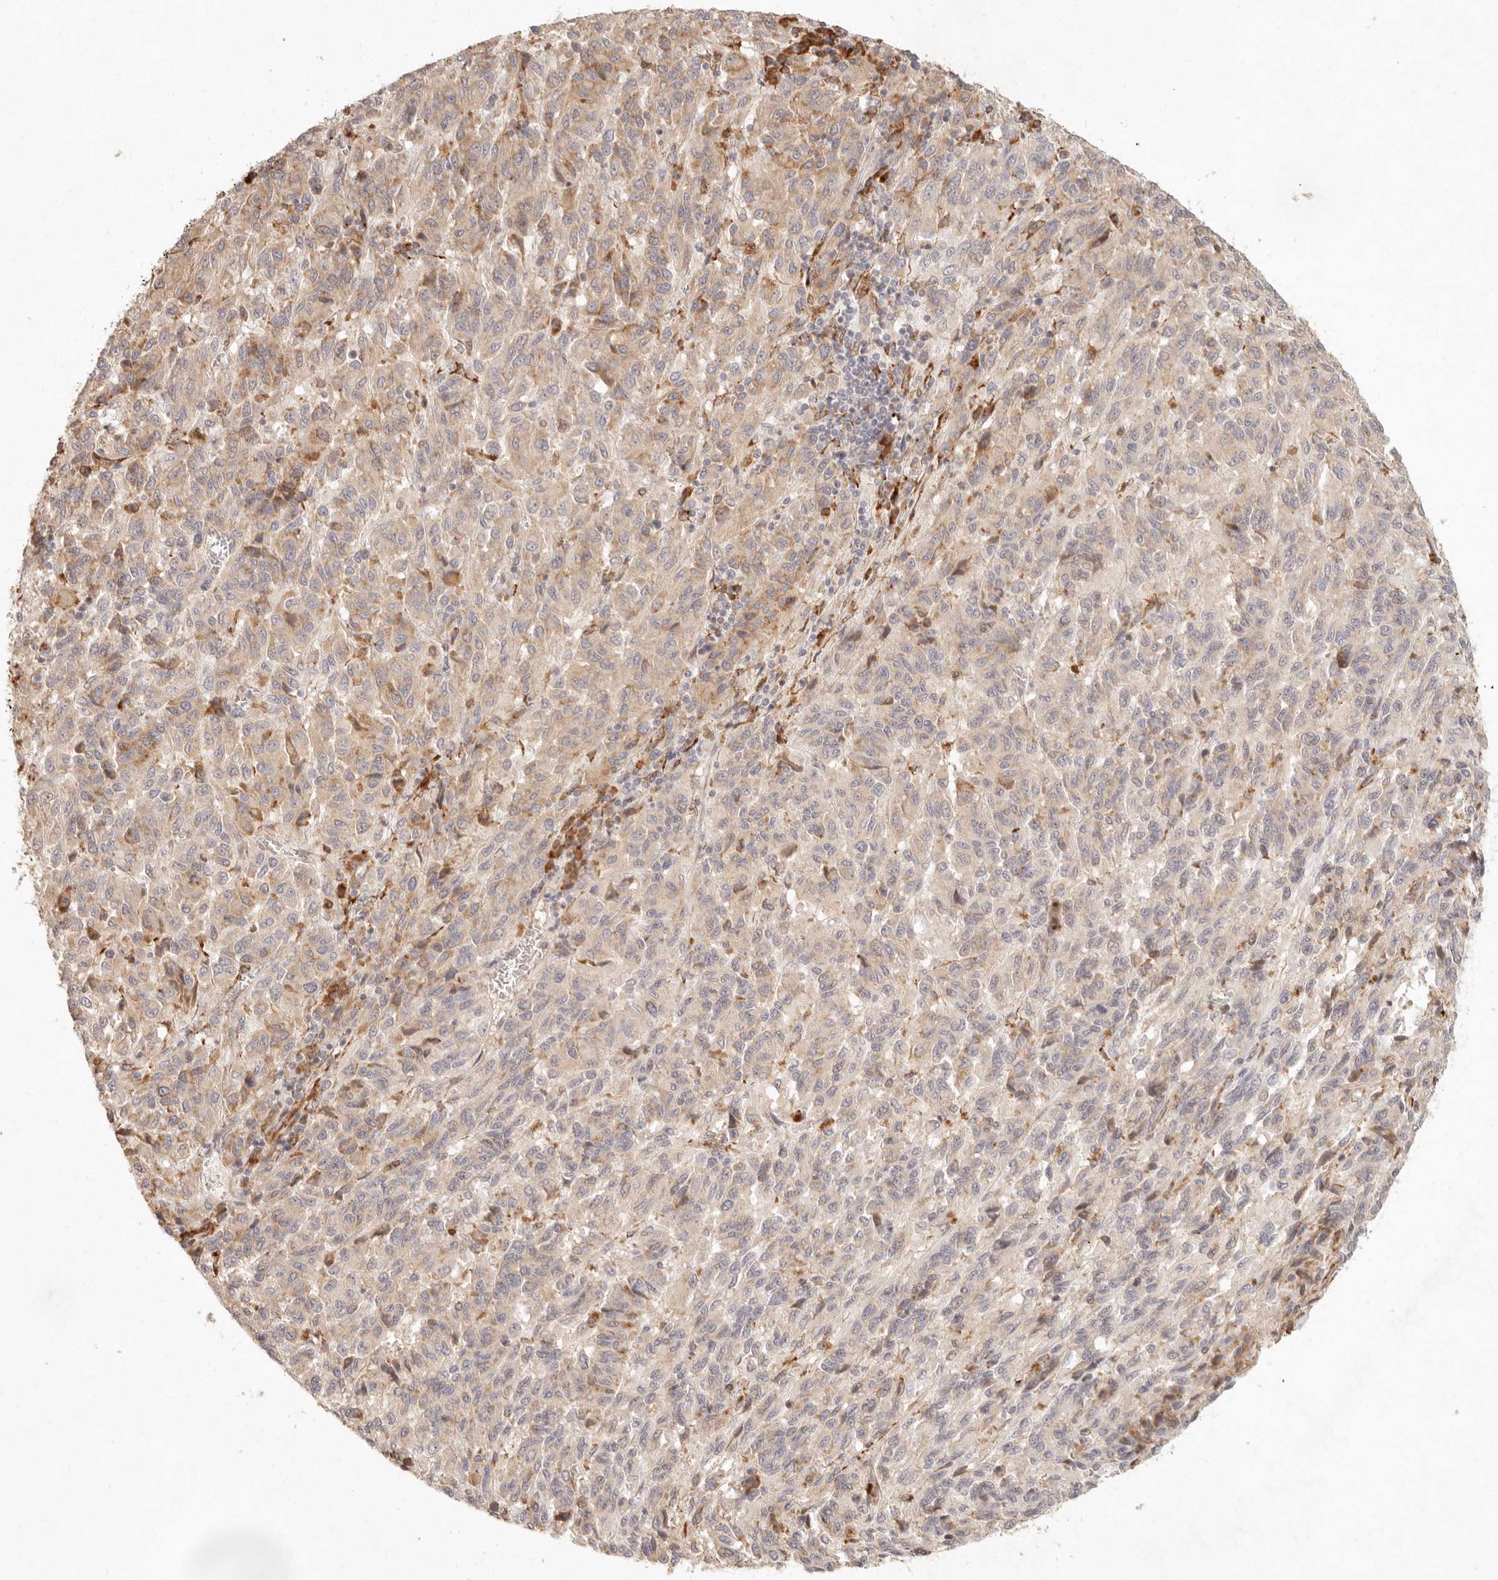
{"staining": {"intensity": "weak", "quantity": ">75%", "location": "cytoplasmic/membranous"}, "tissue": "melanoma", "cell_type": "Tumor cells", "image_type": "cancer", "snomed": [{"axis": "morphology", "description": "Malignant melanoma, Metastatic site"}, {"axis": "topography", "description": "Lung"}], "caption": "Immunohistochemistry photomicrograph of neoplastic tissue: human malignant melanoma (metastatic site) stained using immunohistochemistry (IHC) exhibits low levels of weak protein expression localized specifically in the cytoplasmic/membranous of tumor cells, appearing as a cytoplasmic/membranous brown color.", "gene": "C1orf127", "patient": {"sex": "male", "age": 64}}